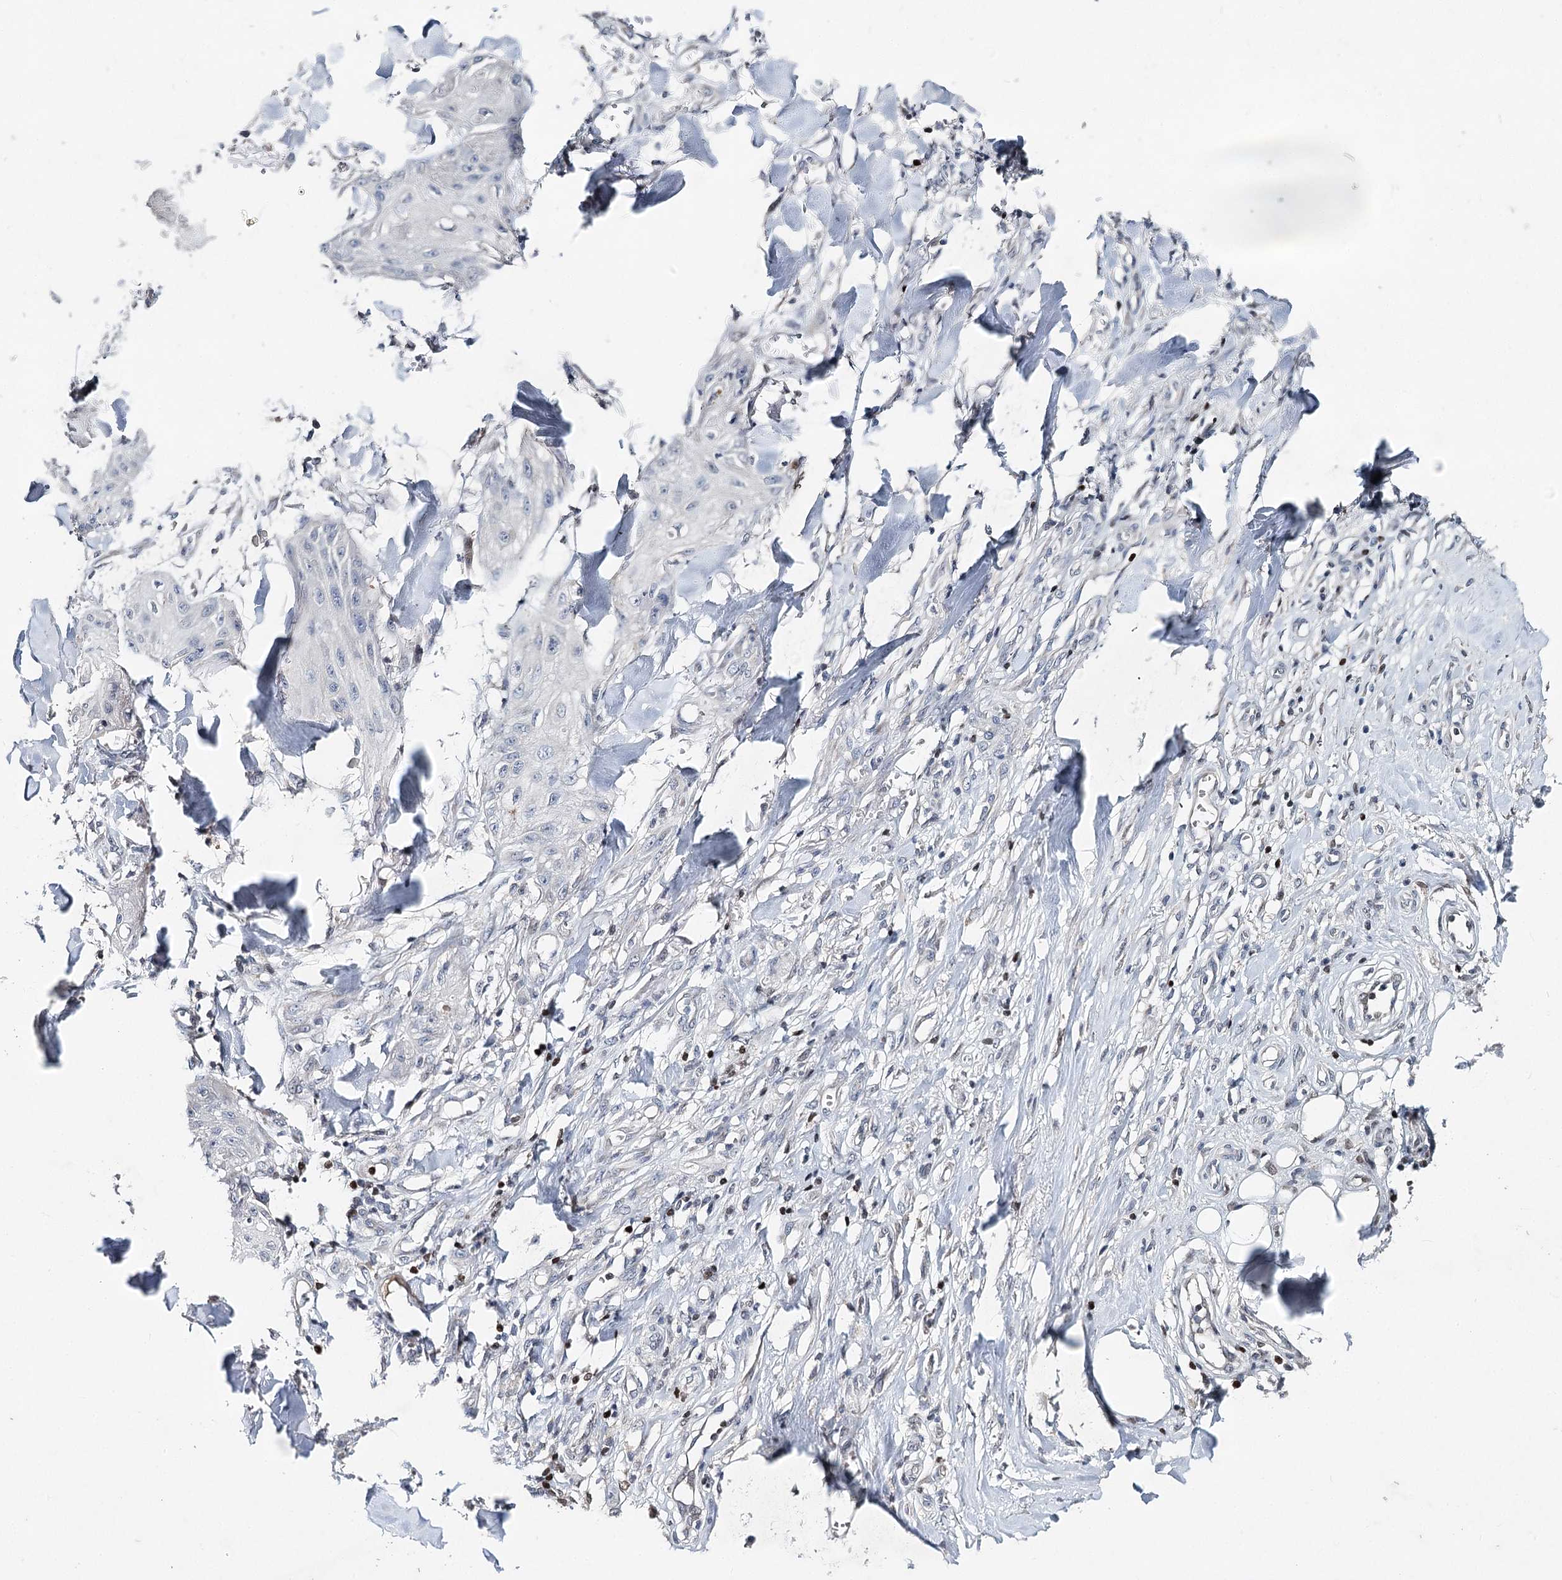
{"staining": {"intensity": "negative", "quantity": "none", "location": "none"}, "tissue": "skin cancer", "cell_type": "Tumor cells", "image_type": "cancer", "snomed": [{"axis": "morphology", "description": "Squamous cell carcinoma, NOS"}, {"axis": "topography", "description": "Skin"}], "caption": "A micrograph of skin squamous cell carcinoma stained for a protein reveals no brown staining in tumor cells.", "gene": "FRMD4A", "patient": {"sex": "male", "age": 74}}